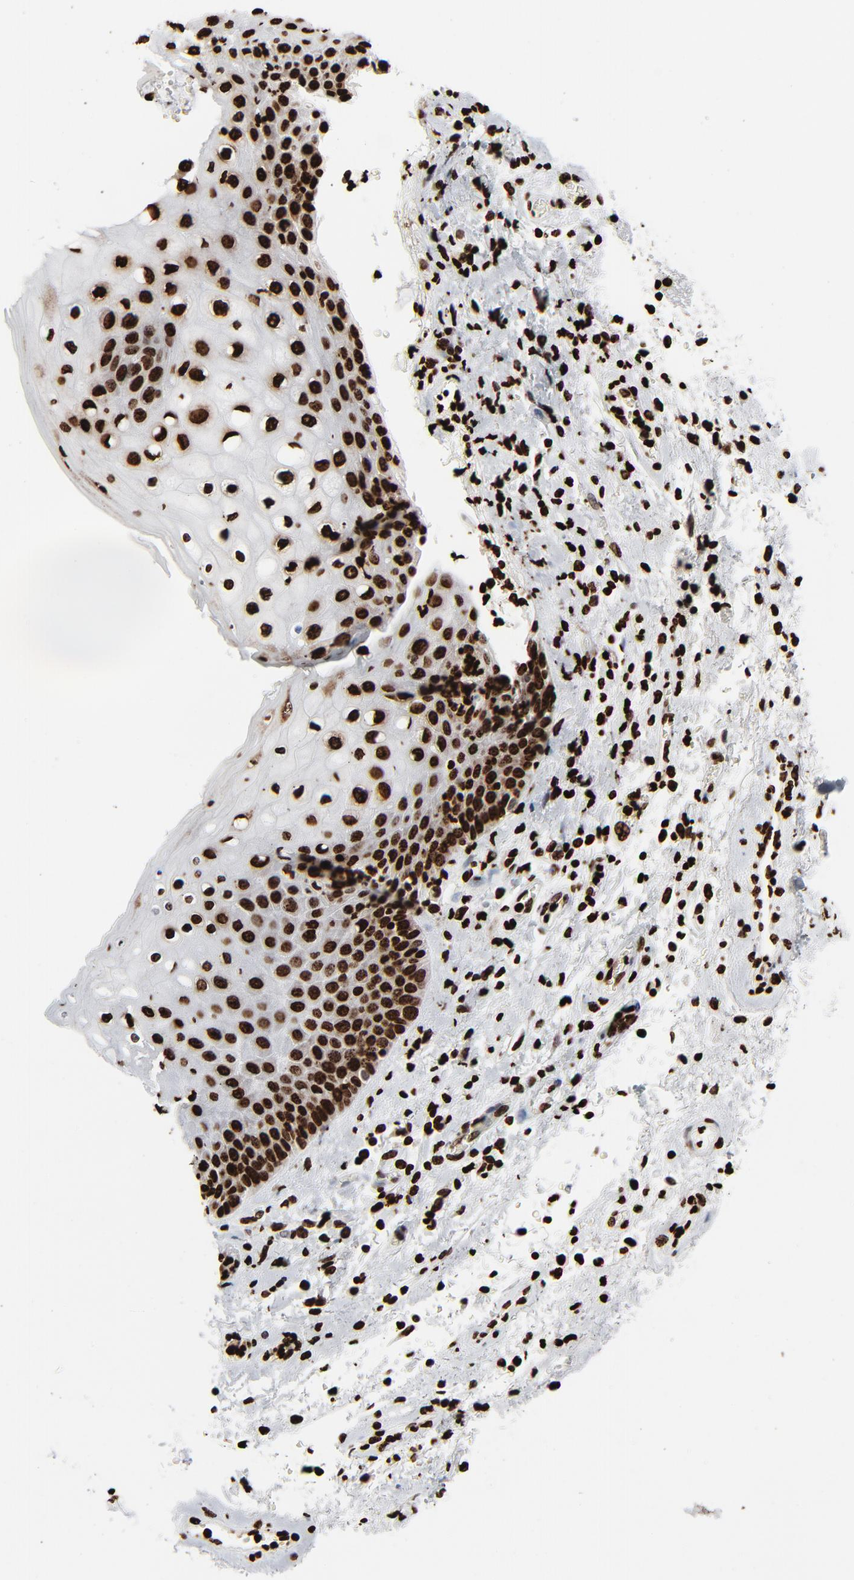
{"staining": {"intensity": "strong", "quantity": ">75%", "location": "nuclear"}, "tissue": "skin", "cell_type": "Epidermal cells", "image_type": "normal", "snomed": [{"axis": "morphology", "description": "Normal tissue, NOS"}, {"axis": "topography", "description": "Anal"}], "caption": "Unremarkable skin was stained to show a protein in brown. There is high levels of strong nuclear expression in approximately >75% of epidermal cells.", "gene": "H3", "patient": {"sex": "female", "age": 46}}